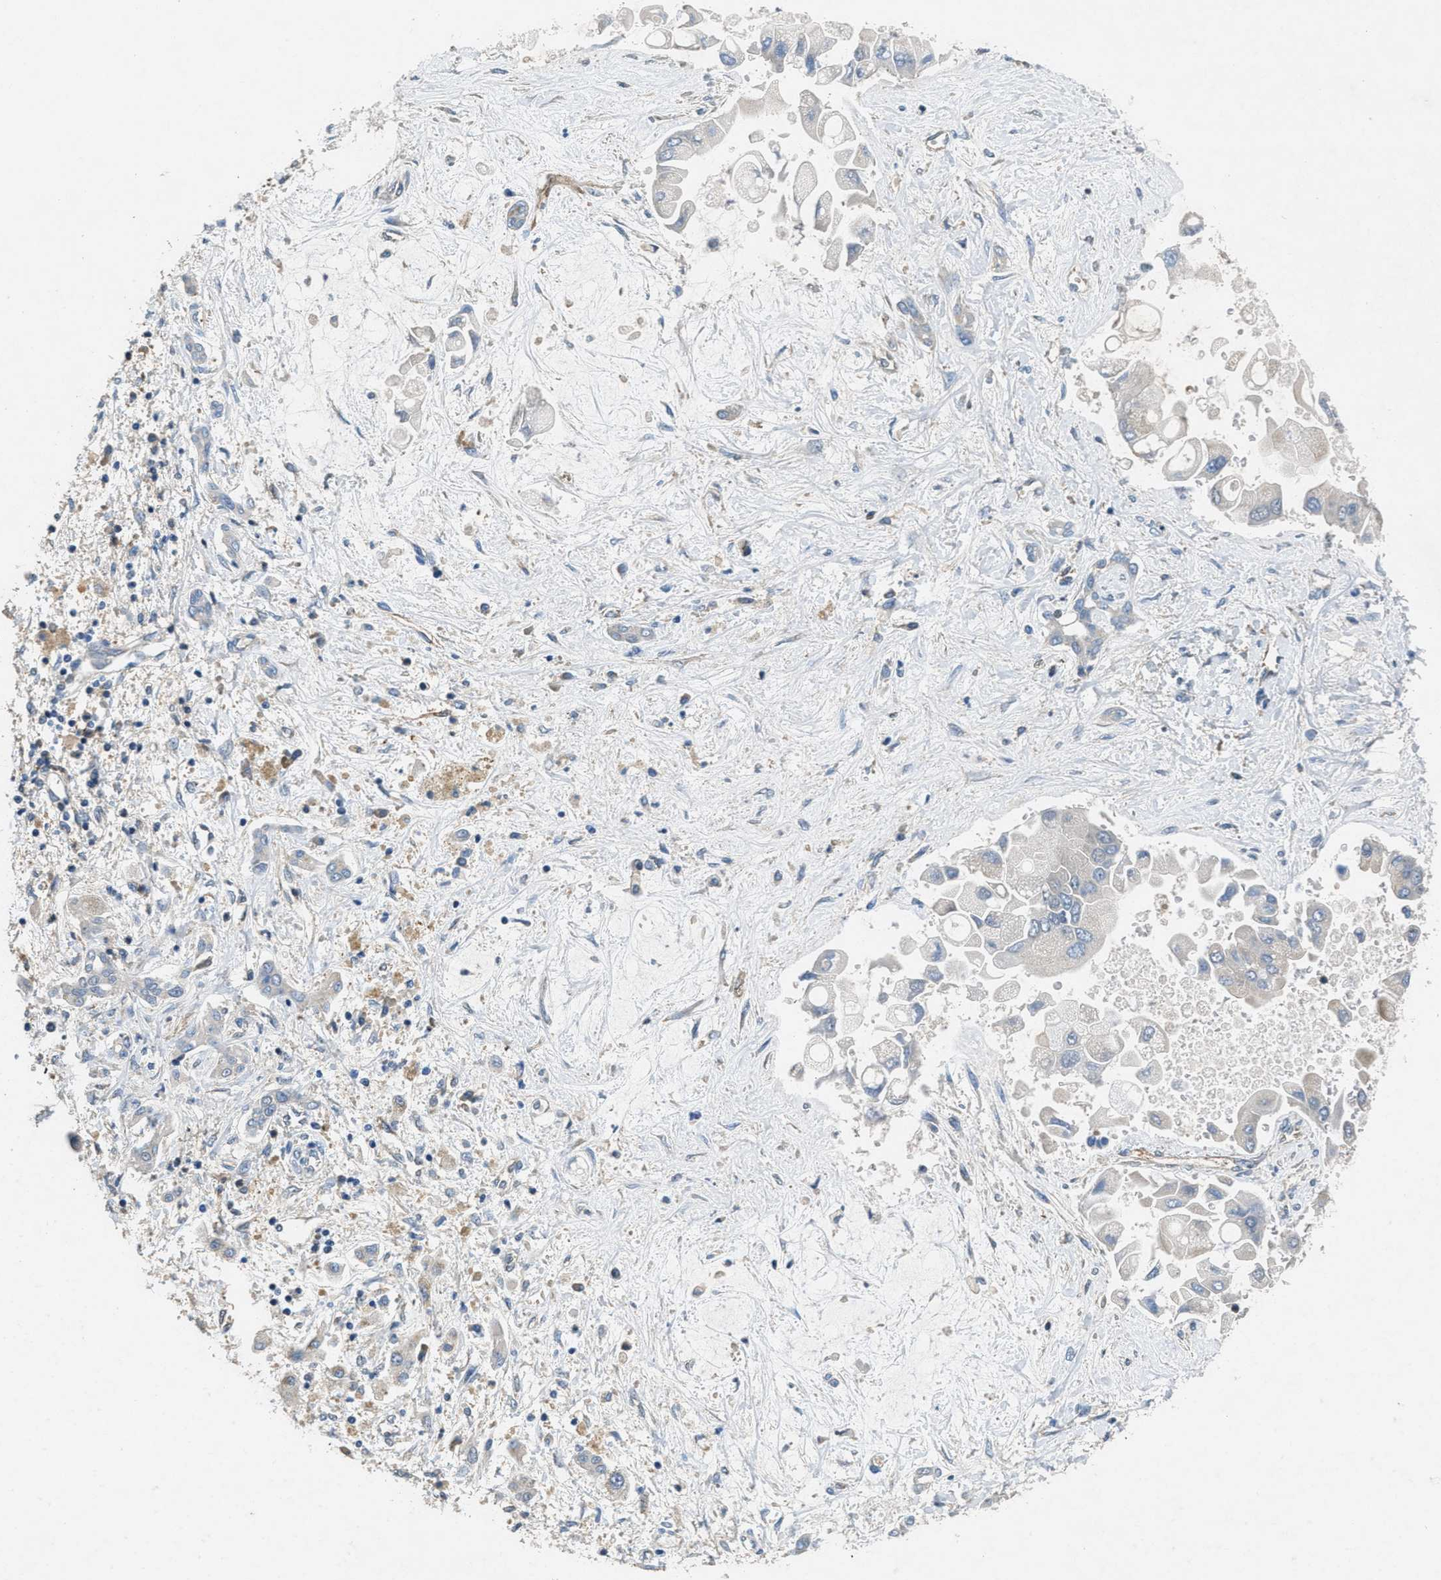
{"staining": {"intensity": "negative", "quantity": "none", "location": "none"}, "tissue": "liver cancer", "cell_type": "Tumor cells", "image_type": "cancer", "snomed": [{"axis": "morphology", "description": "Cholangiocarcinoma"}, {"axis": "topography", "description": "Liver"}], "caption": "High magnification brightfield microscopy of liver cancer stained with DAB (brown) and counterstained with hematoxylin (blue): tumor cells show no significant expression.", "gene": "DGKE", "patient": {"sex": "male", "age": 50}}